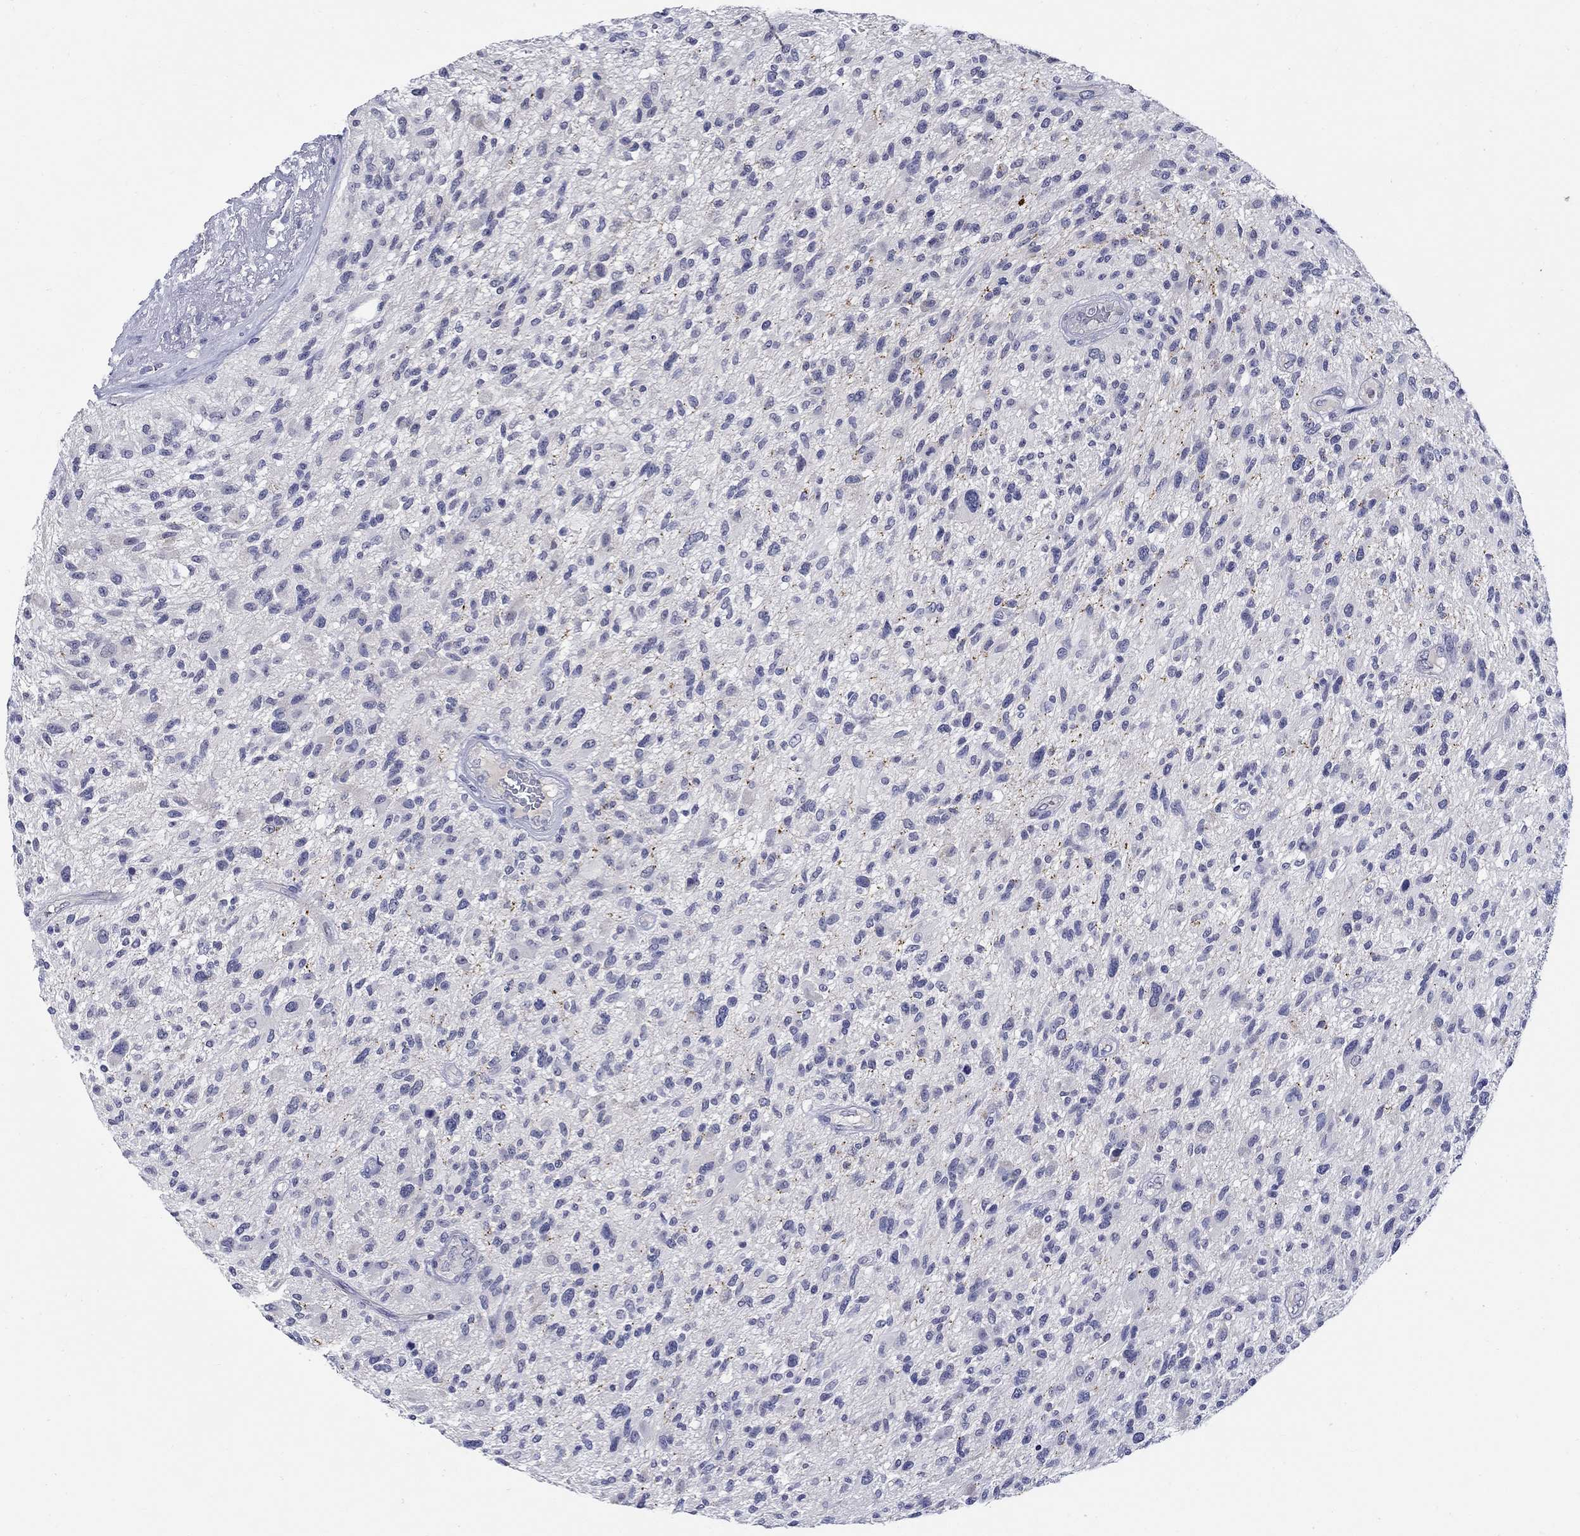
{"staining": {"intensity": "negative", "quantity": "none", "location": "none"}, "tissue": "glioma", "cell_type": "Tumor cells", "image_type": "cancer", "snomed": [{"axis": "morphology", "description": "Glioma, malignant, High grade"}, {"axis": "topography", "description": "Brain"}], "caption": "A histopathology image of human glioma is negative for staining in tumor cells.", "gene": "SLC30A3", "patient": {"sex": "male", "age": 47}}